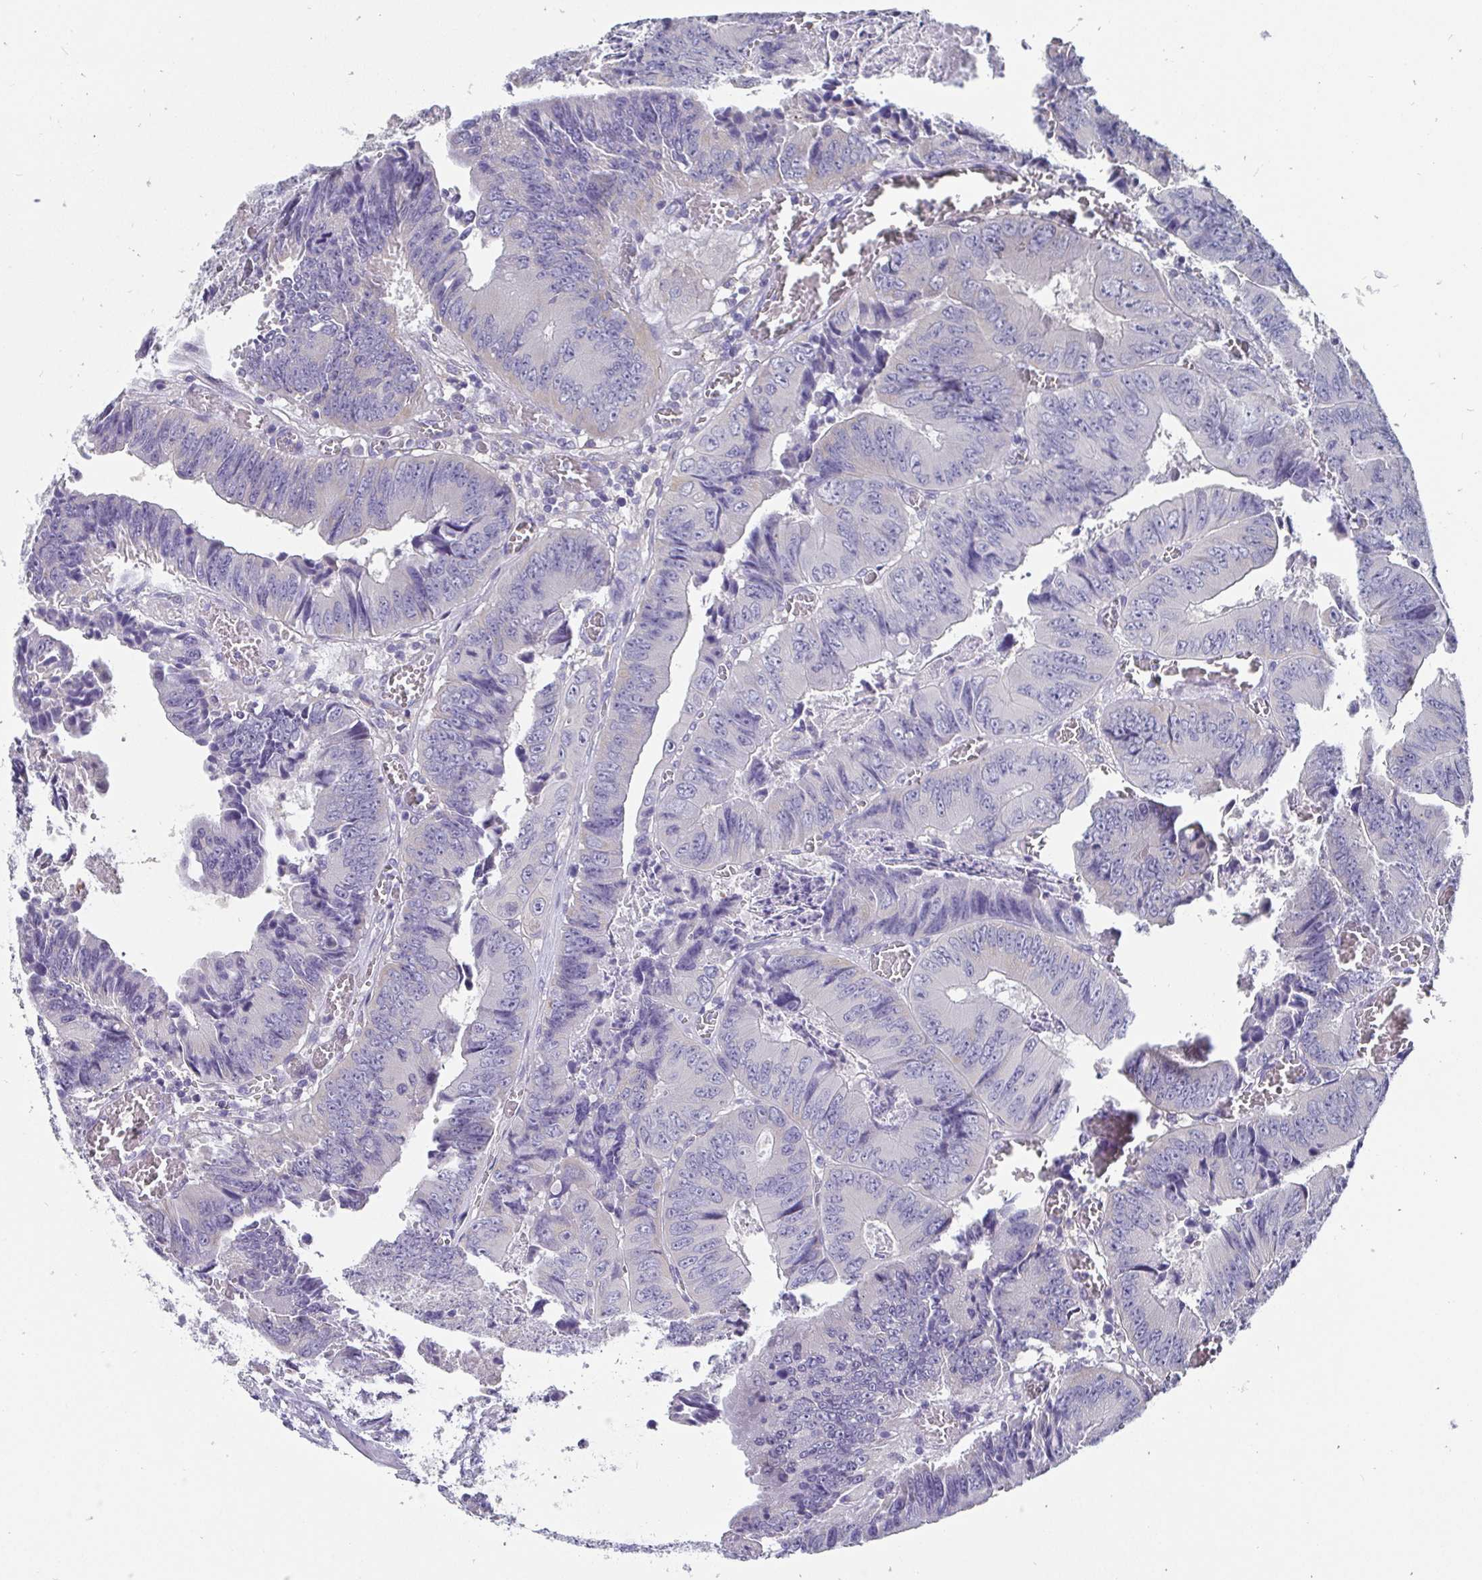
{"staining": {"intensity": "negative", "quantity": "none", "location": "none"}, "tissue": "colorectal cancer", "cell_type": "Tumor cells", "image_type": "cancer", "snomed": [{"axis": "morphology", "description": "Adenocarcinoma, NOS"}, {"axis": "topography", "description": "Colon"}], "caption": "The image shows no significant expression in tumor cells of adenocarcinoma (colorectal).", "gene": "ADAMTS6", "patient": {"sex": "female", "age": 84}}